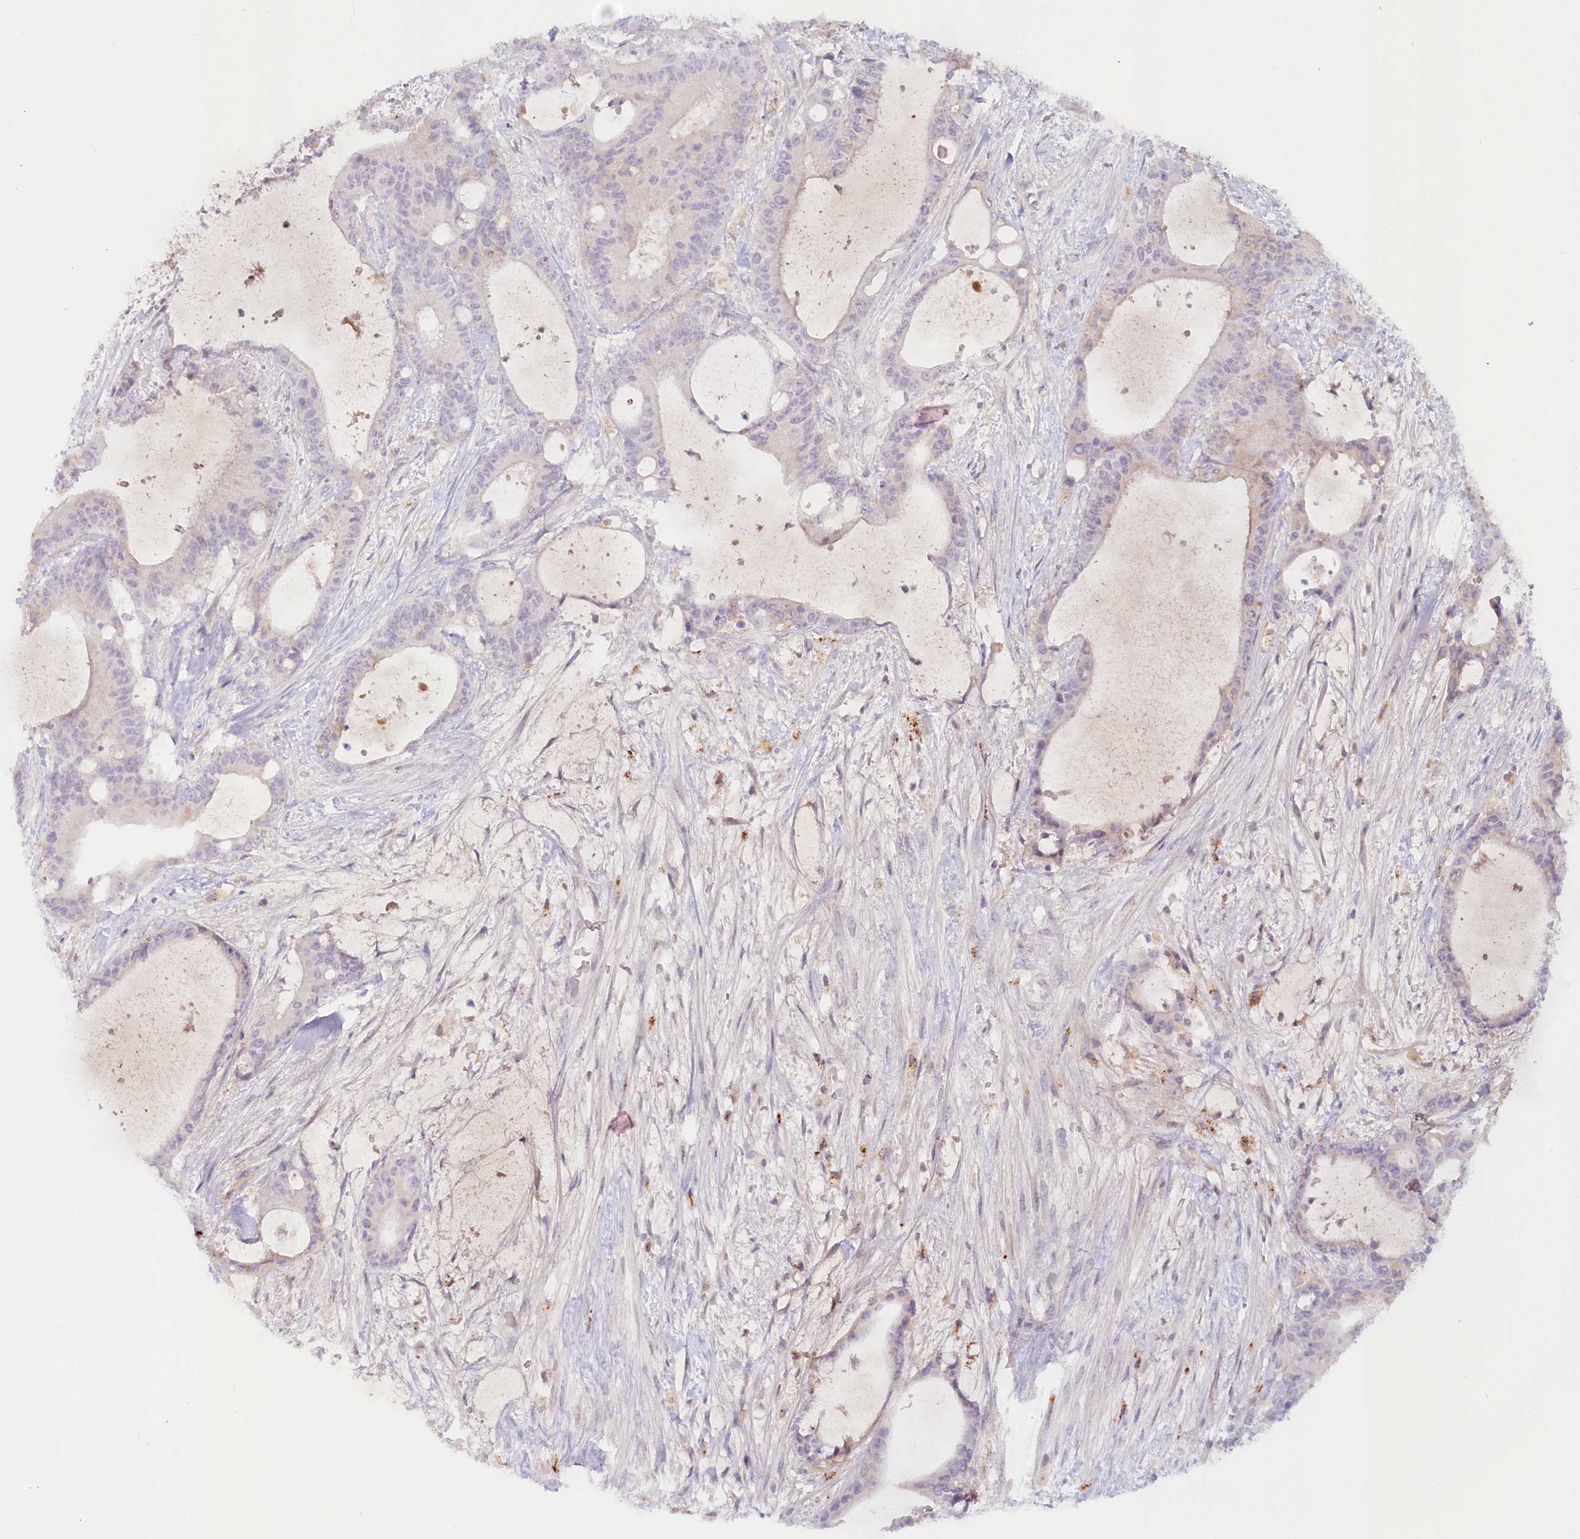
{"staining": {"intensity": "negative", "quantity": "none", "location": "none"}, "tissue": "liver cancer", "cell_type": "Tumor cells", "image_type": "cancer", "snomed": [{"axis": "morphology", "description": "Normal tissue, NOS"}, {"axis": "morphology", "description": "Cholangiocarcinoma"}, {"axis": "topography", "description": "Liver"}, {"axis": "topography", "description": "Peripheral nerve tissue"}], "caption": "This is an immunohistochemistry (IHC) micrograph of human liver cancer (cholangiocarcinoma). There is no expression in tumor cells.", "gene": "PSAPL1", "patient": {"sex": "female", "age": 73}}